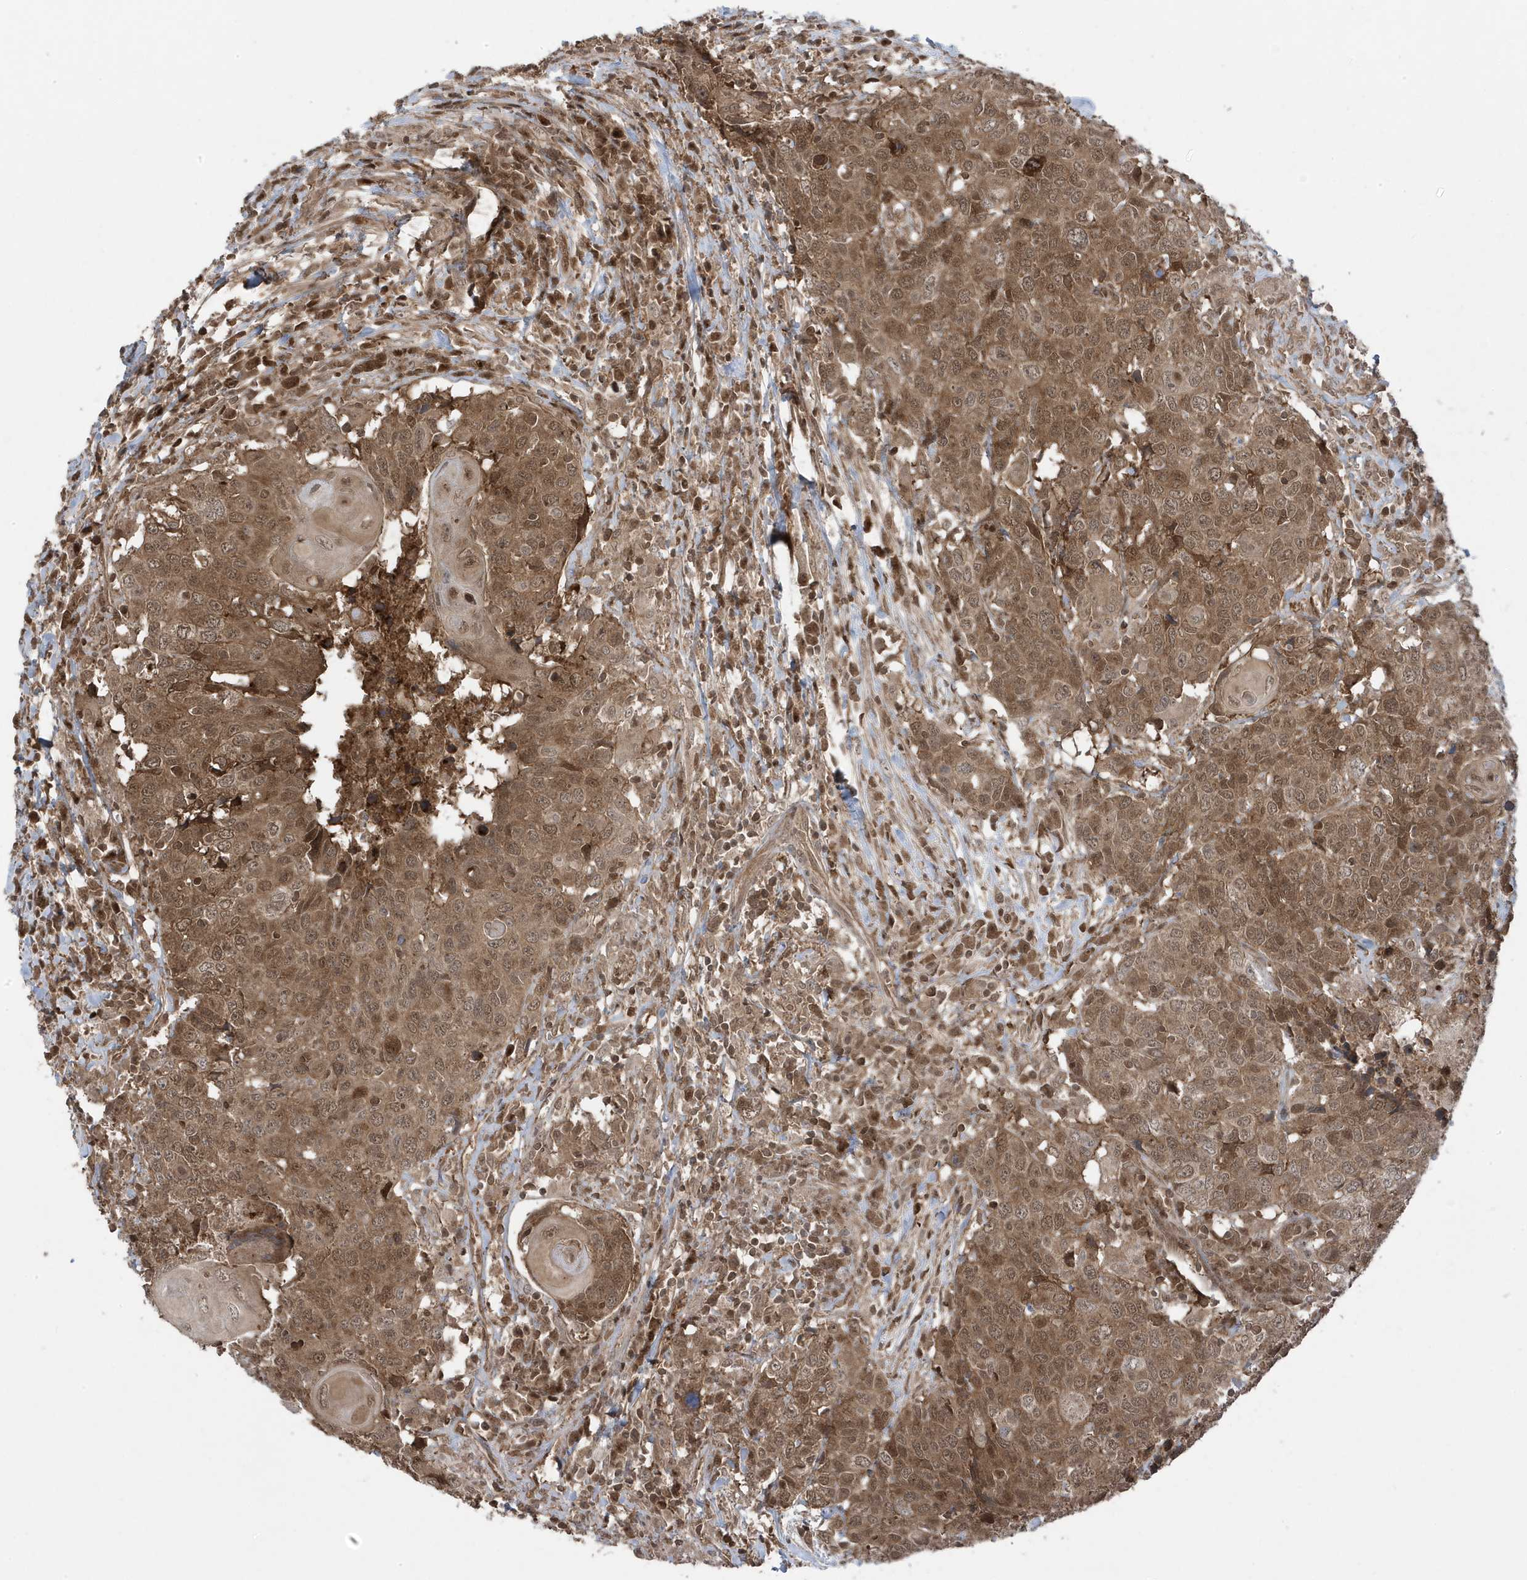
{"staining": {"intensity": "moderate", "quantity": ">75%", "location": "cytoplasmic/membranous,nuclear"}, "tissue": "head and neck cancer", "cell_type": "Tumor cells", "image_type": "cancer", "snomed": [{"axis": "morphology", "description": "Squamous cell carcinoma, NOS"}, {"axis": "topography", "description": "Head-Neck"}], "caption": "This histopathology image reveals head and neck cancer (squamous cell carcinoma) stained with IHC to label a protein in brown. The cytoplasmic/membranous and nuclear of tumor cells show moderate positivity for the protein. Nuclei are counter-stained blue.", "gene": "MAPK1IP1L", "patient": {"sex": "male", "age": 66}}